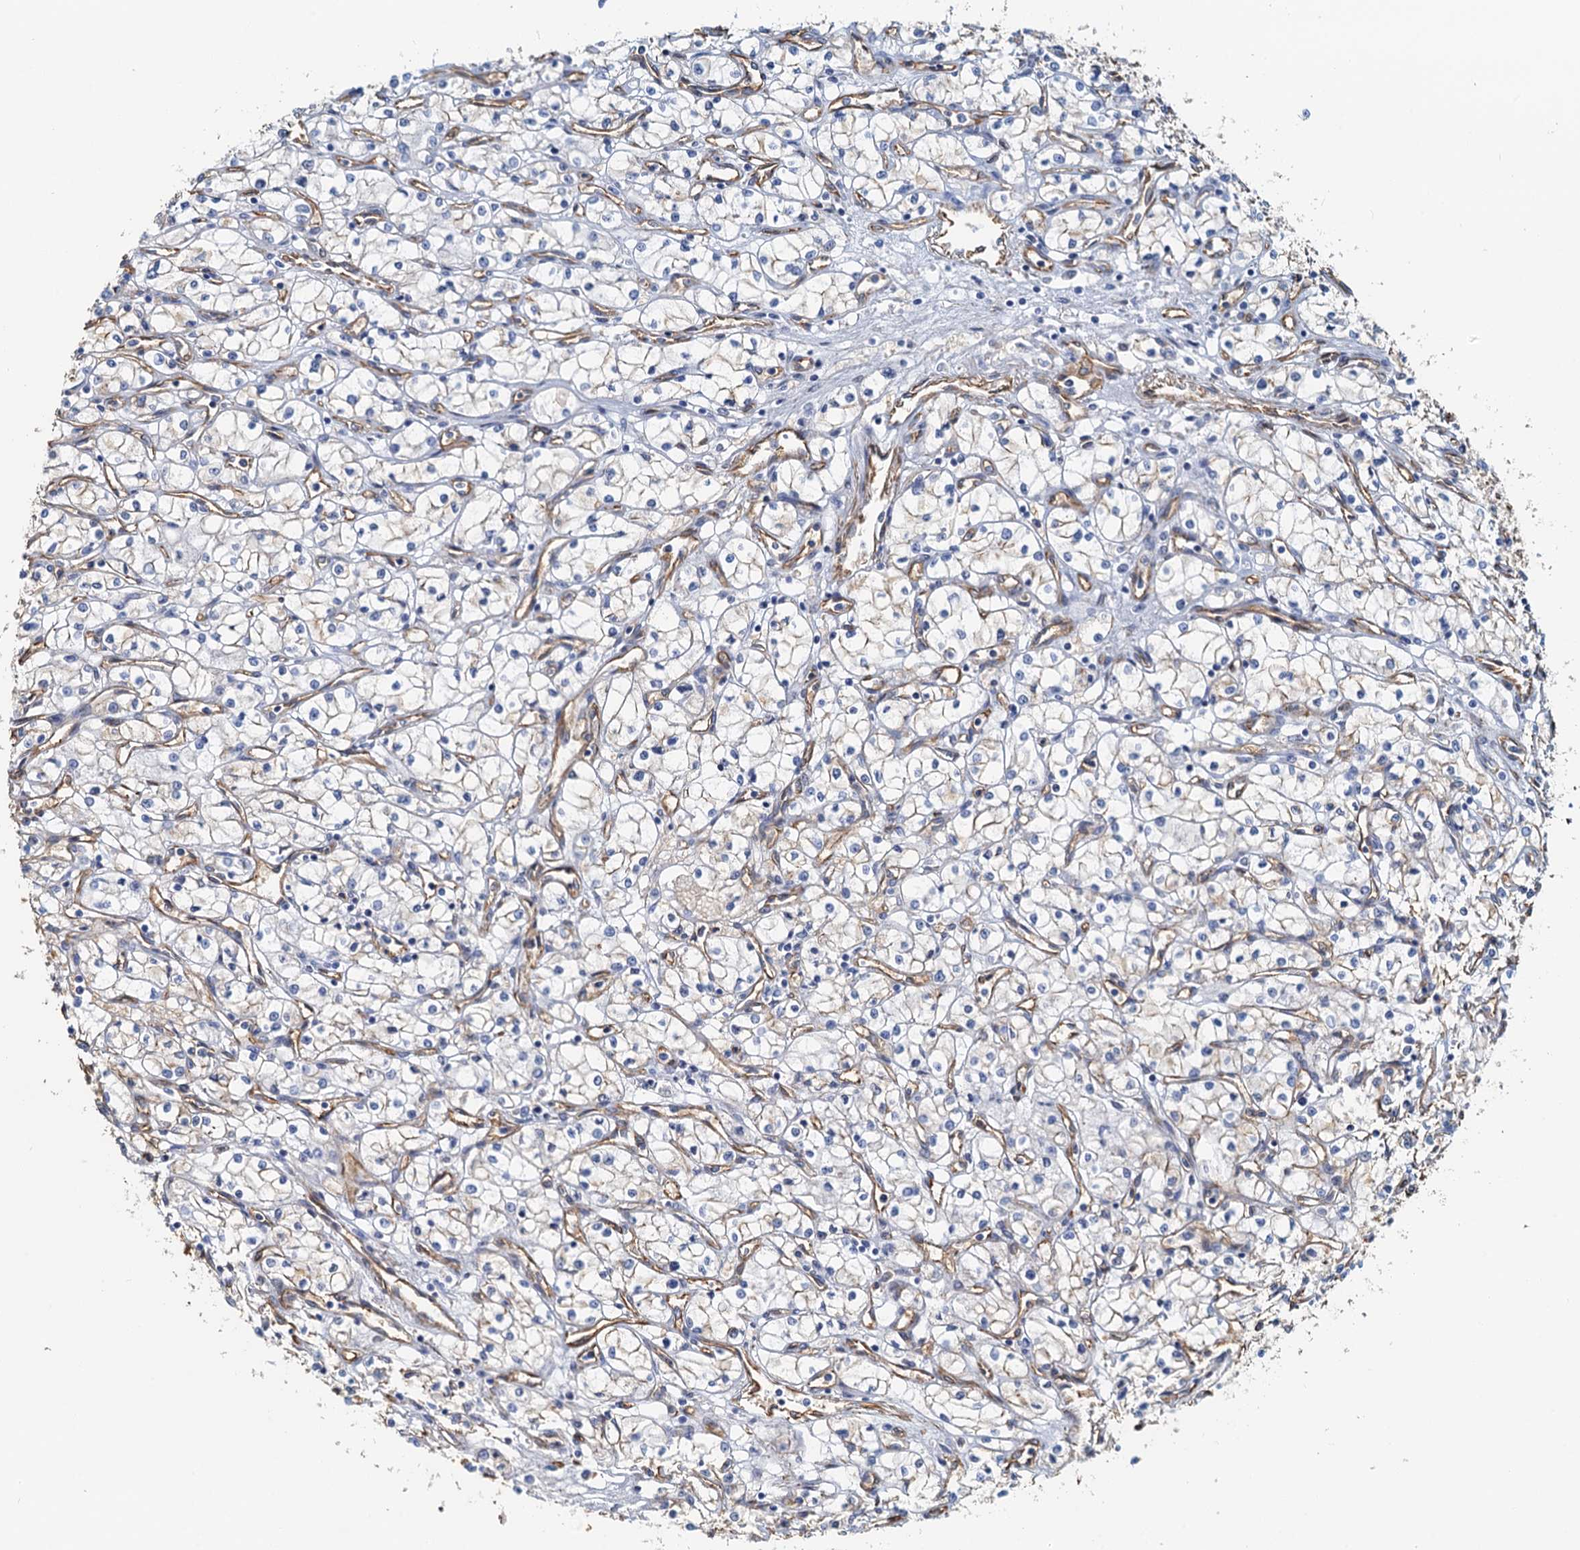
{"staining": {"intensity": "negative", "quantity": "none", "location": "none"}, "tissue": "renal cancer", "cell_type": "Tumor cells", "image_type": "cancer", "snomed": [{"axis": "morphology", "description": "Adenocarcinoma, NOS"}, {"axis": "topography", "description": "Kidney"}], "caption": "Immunohistochemistry (IHC) micrograph of neoplastic tissue: human renal cancer stained with DAB (3,3'-diaminobenzidine) demonstrates no significant protein positivity in tumor cells. Nuclei are stained in blue.", "gene": "DGKG", "patient": {"sex": "male", "age": 59}}